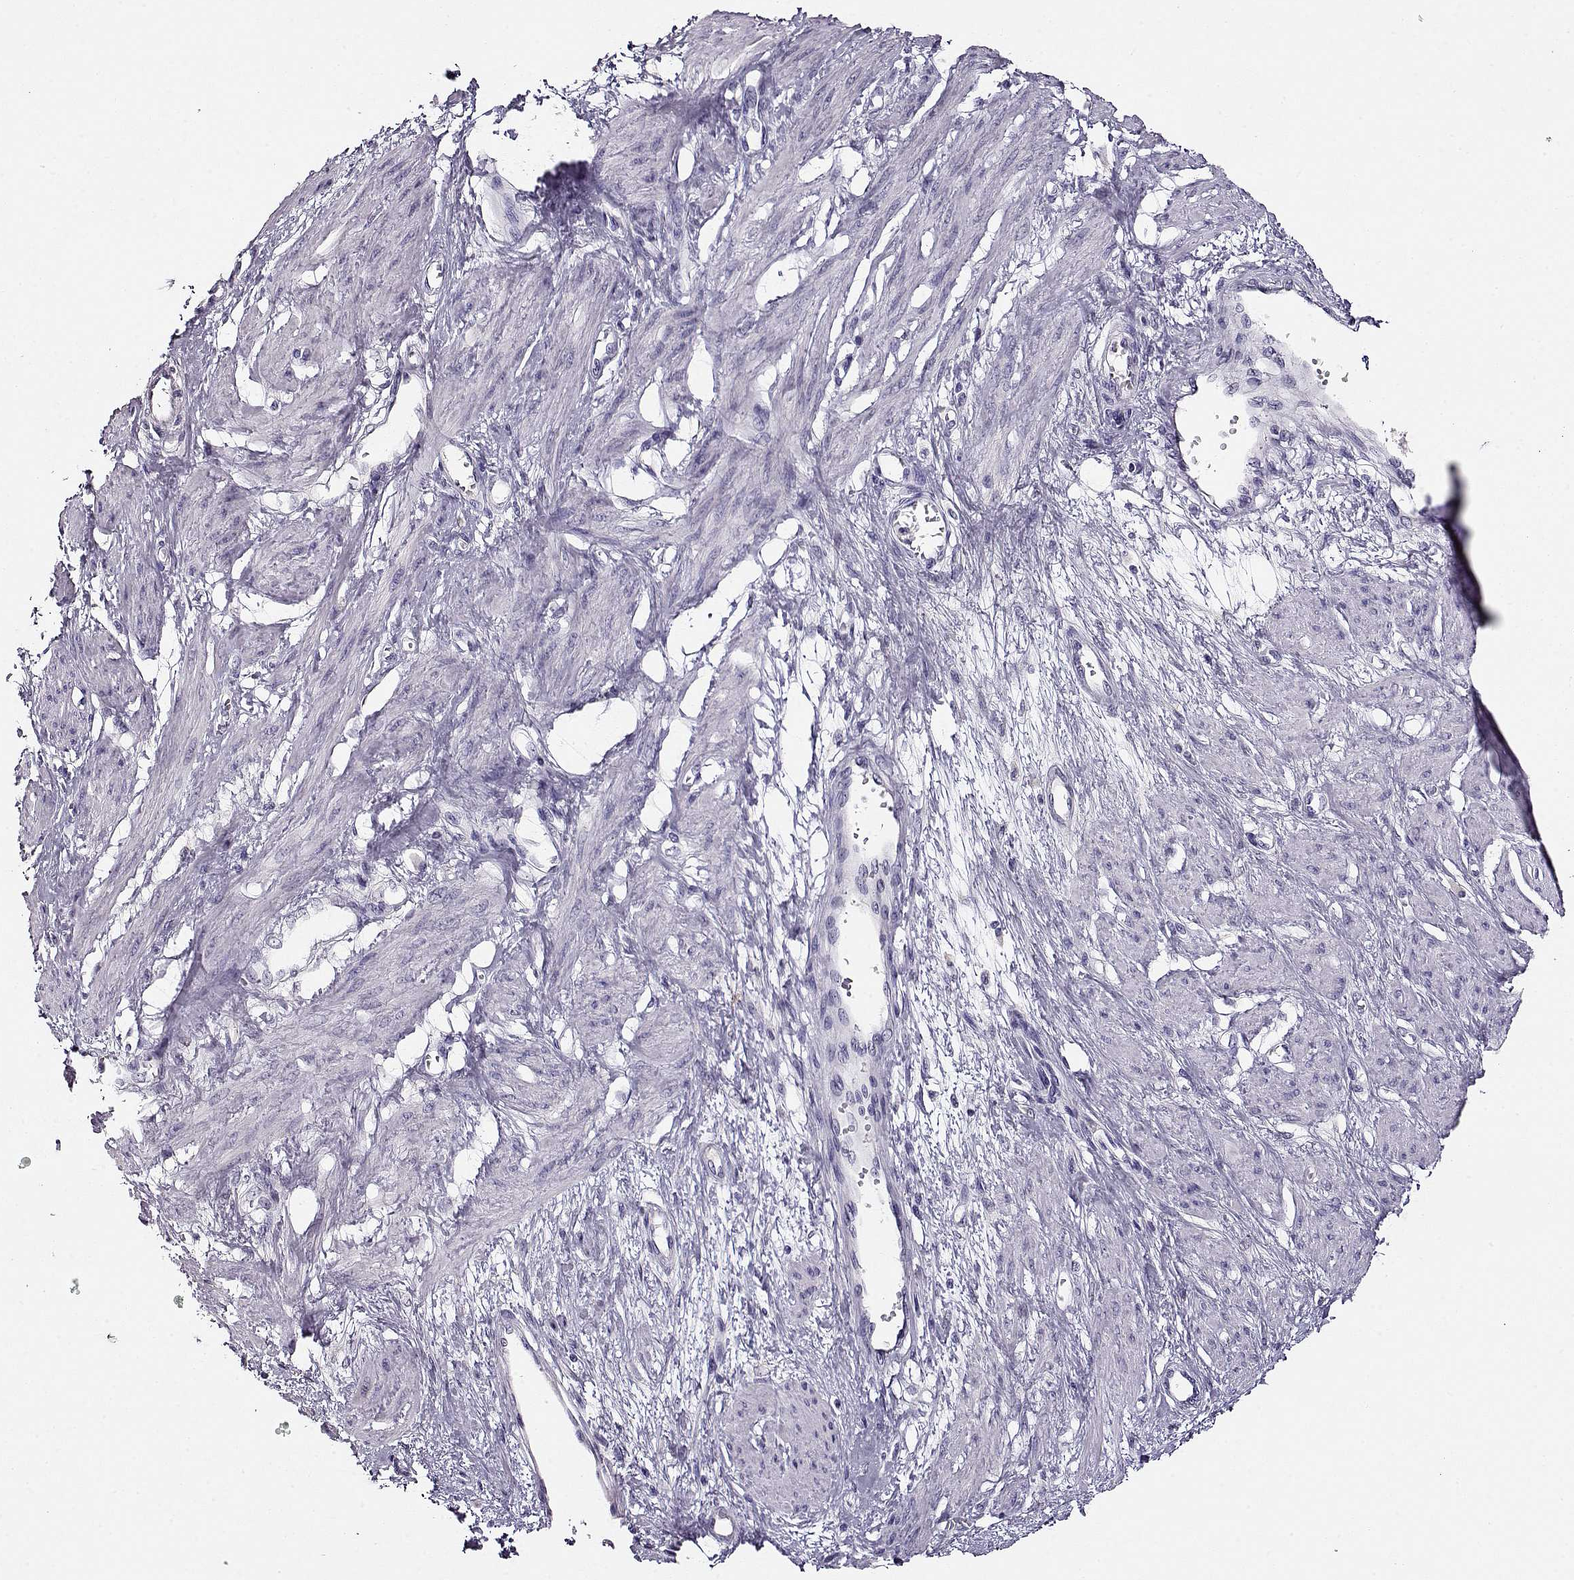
{"staining": {"intensity": "negative", "quantity": "none", "location": "none"}, "tissue": "smooth muscle", "cell_type": "Smooth muscle cells", "image_type": "normal", "snomed": [{"axis": "morphology", "description": "Normal tissue, NOS"}, {"axis": "topography", "description": "Smooth muscle"}, {"axis": "topography", "description": "Uterus"}], "caption": "Immunohistochemistry of unremarkable human smooth muscle exhibits no staining in smooth muscle cells. (DAB immunohistochemistry (IHC) visualized using brightfield microscopy, high magnification).", "gene": "CCR8", "patient": {"sex": "female", "age": 39}}